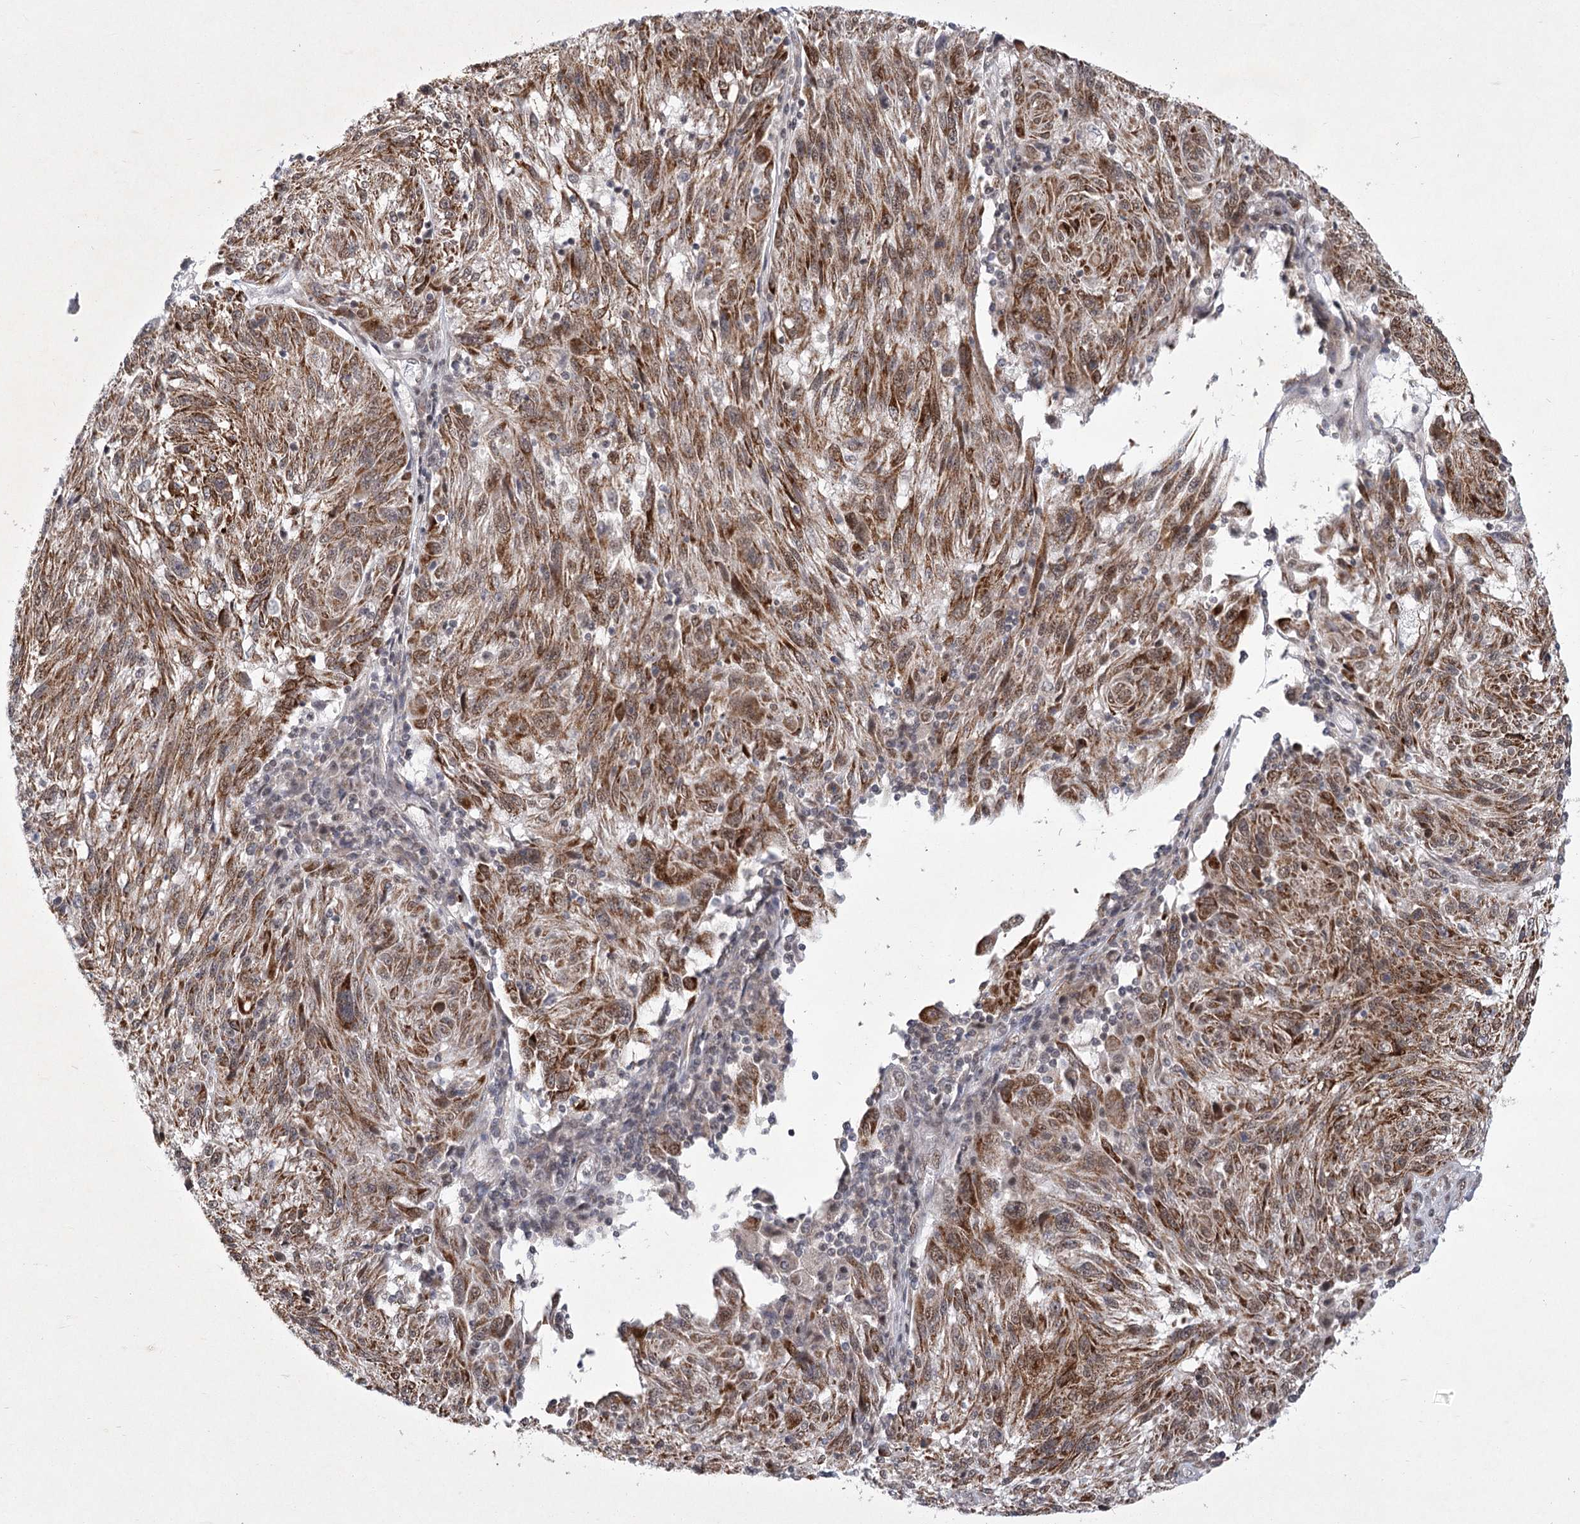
{"staining": {"intensity": "moderate", "quantity": ">75%", "location": "cytoplasmic/membranous"}, "tissue": "melanoma", "cell_type": "Tumor cells", "image_type": "cancer", "snomed": [{"axis": "morphology", "description": "Malignant melanoma, NOS"}, {"axis": "topography", "description": "Skin"}], "caption": "Human malignant melanoma stained with a protein marker demonstrates moderate staining in tumor cells.", "gene": "CIB4", "patient": {"sex": "male", "age": 53}}